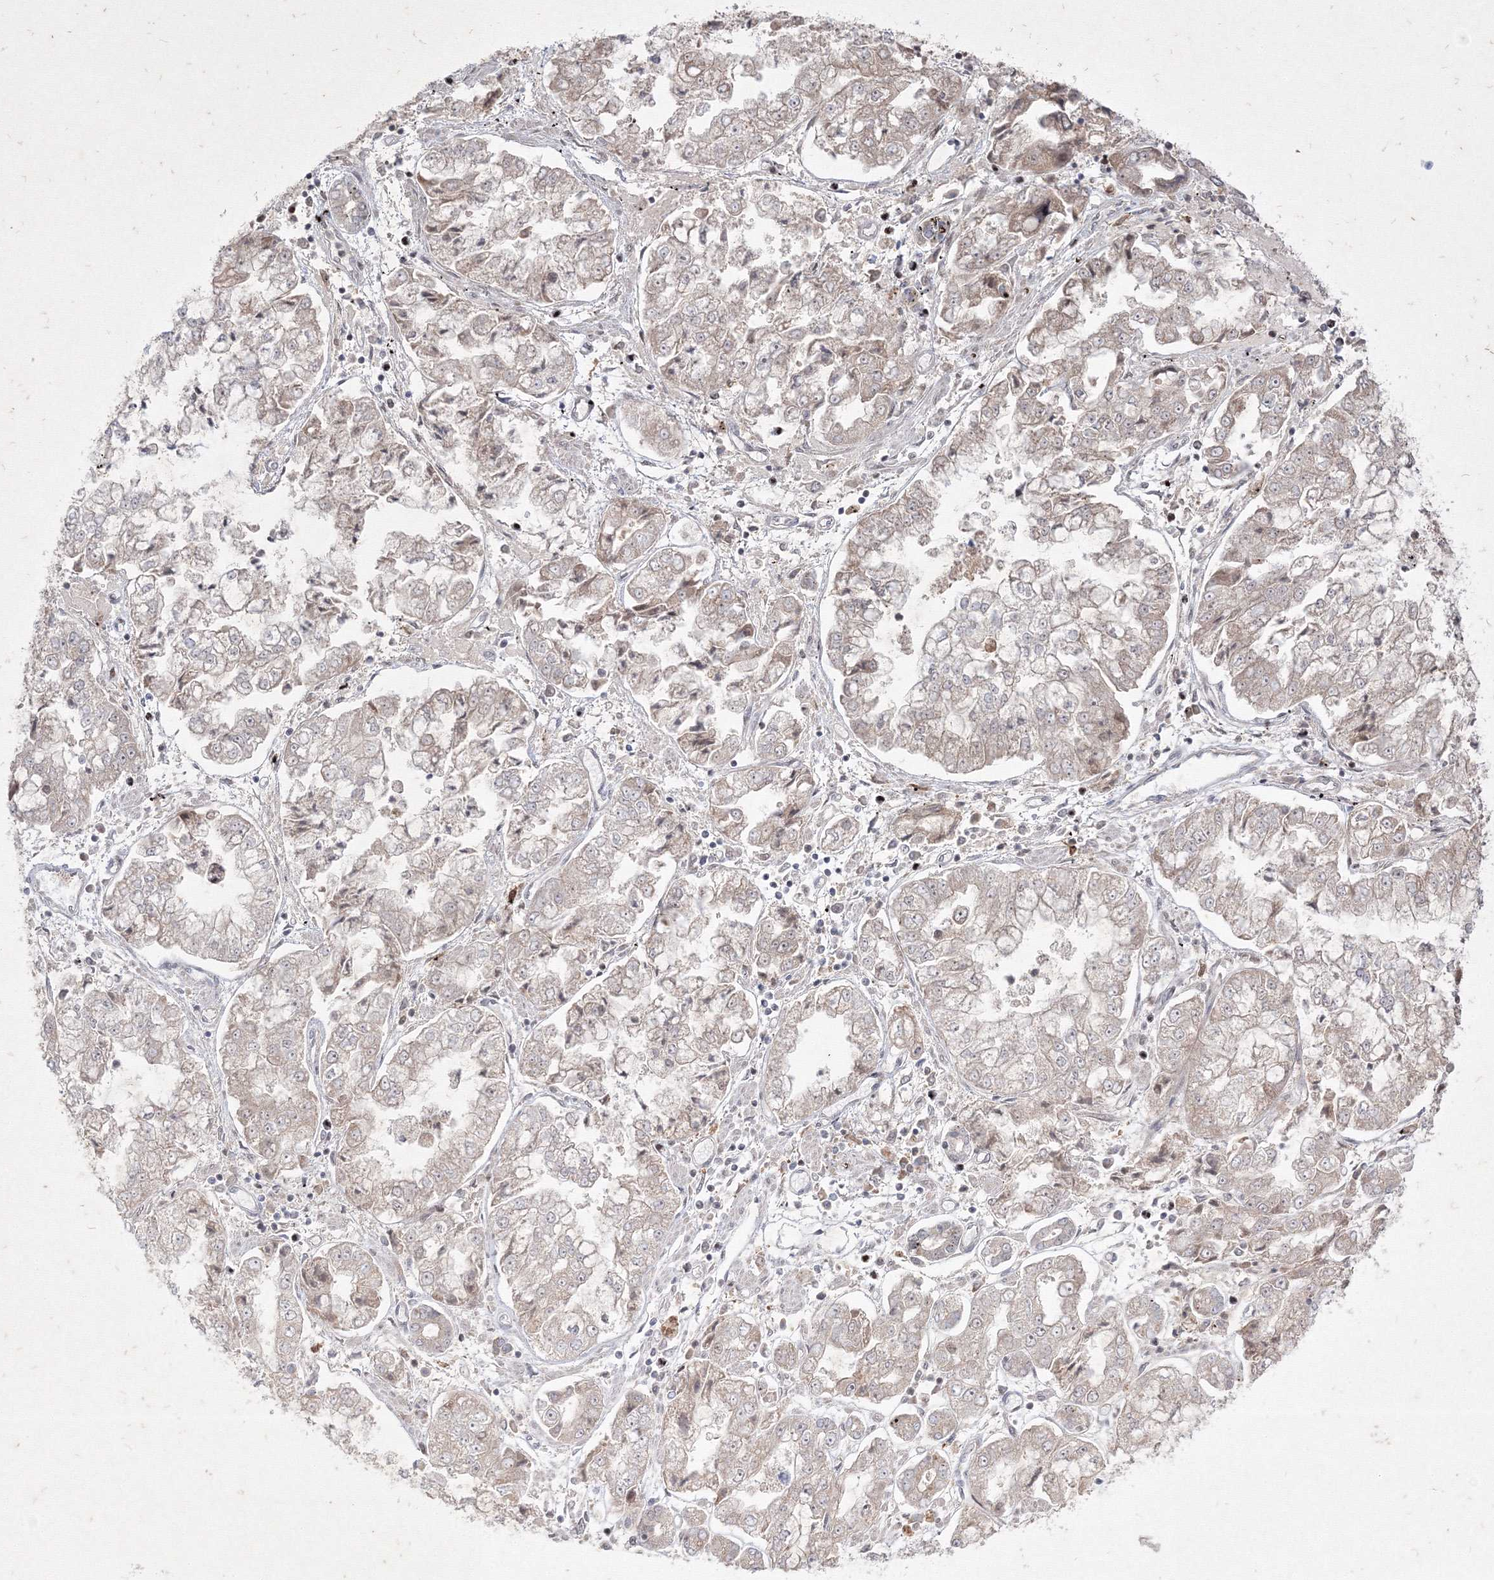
{"staining": {"intensity": "negative", "quantity": "none", "location": "none"}, "tissue": "stomach cancer", "cell_type": "Tumor cells", "image_type": "cancer", "snomed": [{"axis": "morphology", "description": "Adenocarcinoma, NOS"}, {"axis": "topography", "description": "Stomach"}], "caption": "DAB (3,3'-diaminobenzidine) immunohistochemical staining of human stomach cancer (adenocarcinoma) shows no significant positivity in tumor cells. (Stains: DAB (3,3'-diaminobenzidine) immunohistochemistry (IHC) with hematoxylin counter stain, Microscopy: brightfield microscopy at high magnification).", "gene": "TAB1", "patient": {"sex": "male", "age": 76}}